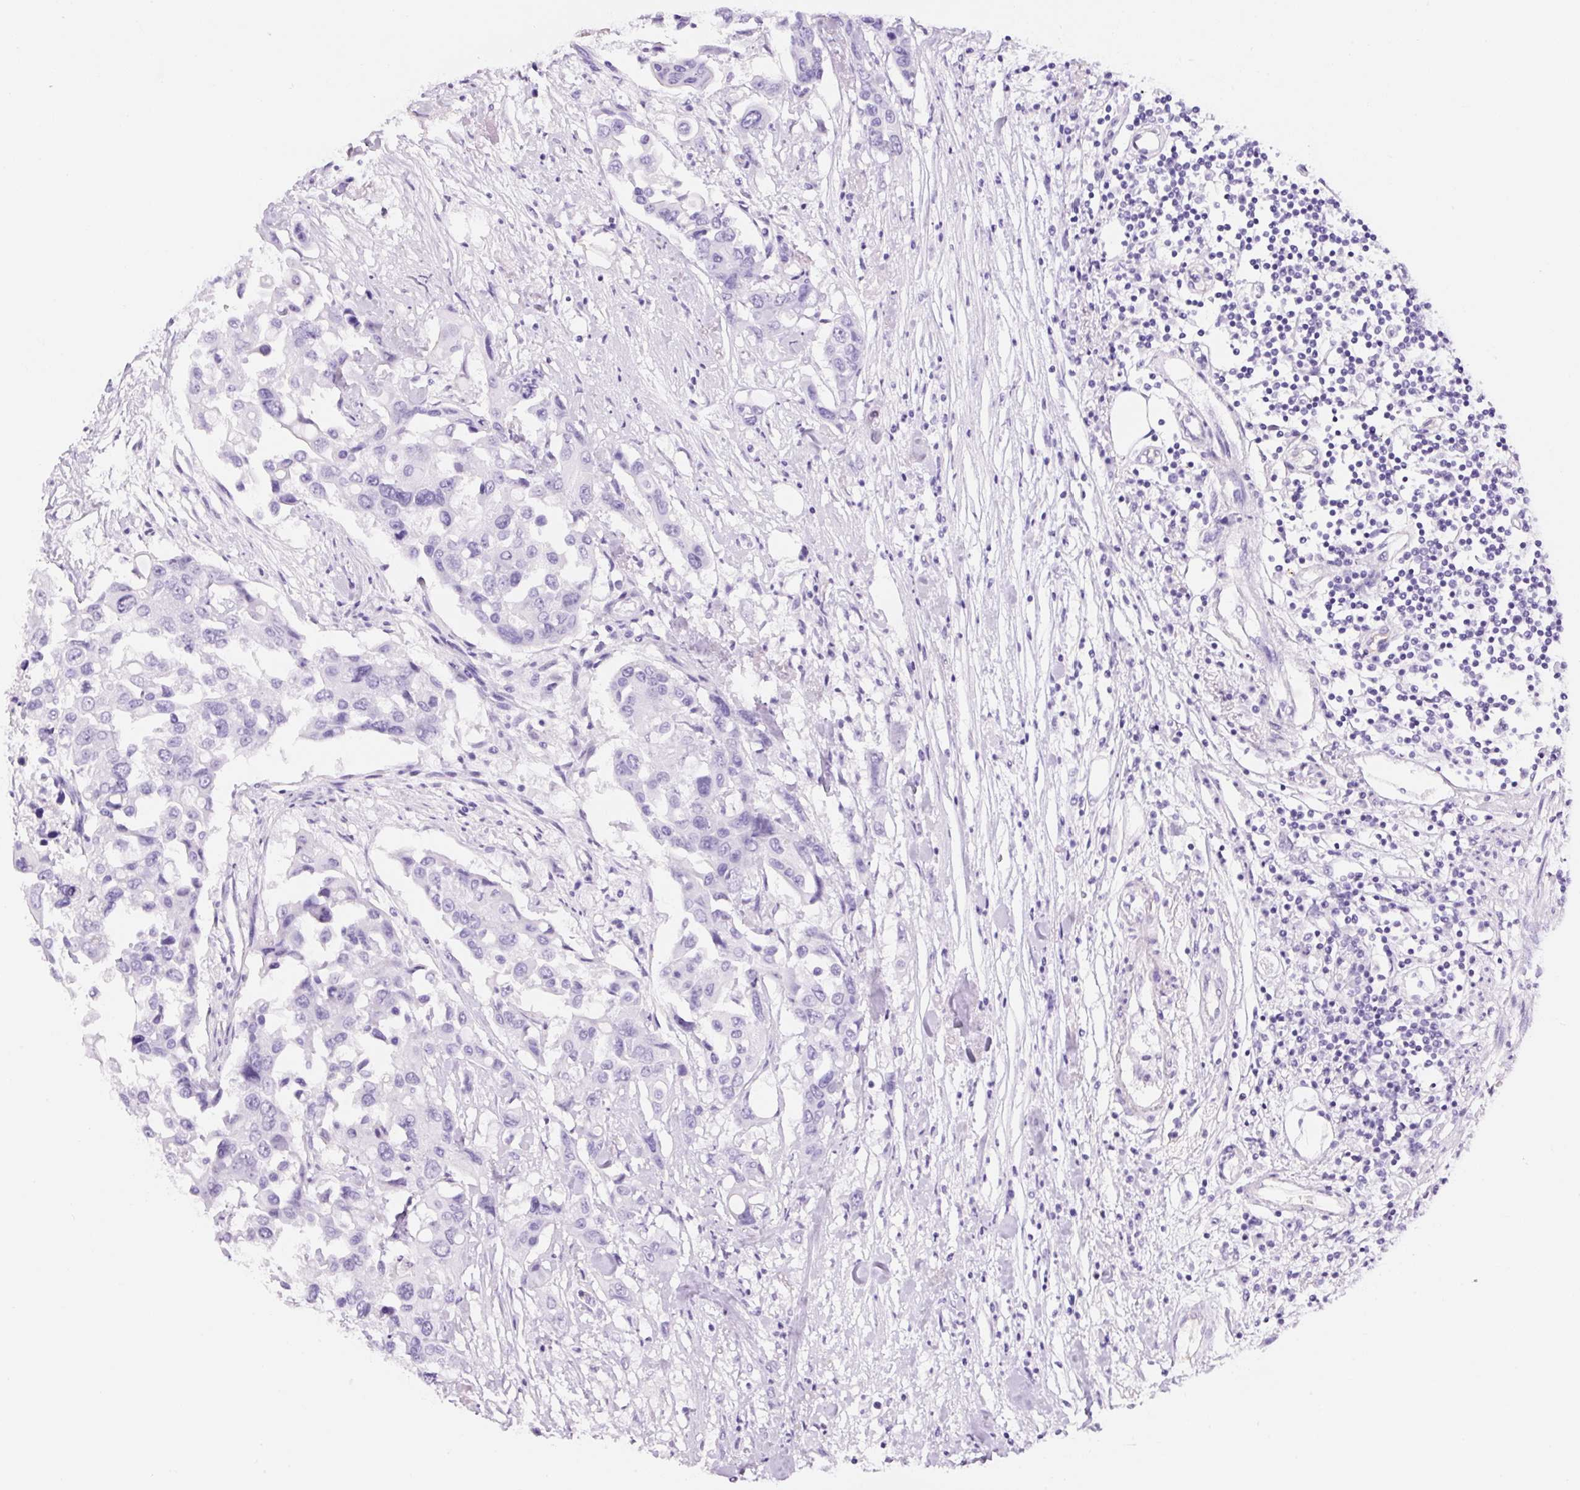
{"staining": {"intensity": "negative", "quantity": "none", "location": "none"}, "tissue": "colorectal cancer", "cell_type": "Tumor cells", "image_type": "cancer", "snomed": [{"axis": "morphology", "description": "Adenocarcinoma, NOS"}, {"axis": "topography", "description": "Colon"}], "caption": "A photomicrograph of colorectal cancer stained for a protein reveals no brown staining in tumor cells. (Immunohistochemistry, brightfield microscopy, high magnification).", "gene": "RSPO4", "patient": {"sex": "male", "age": 77}}